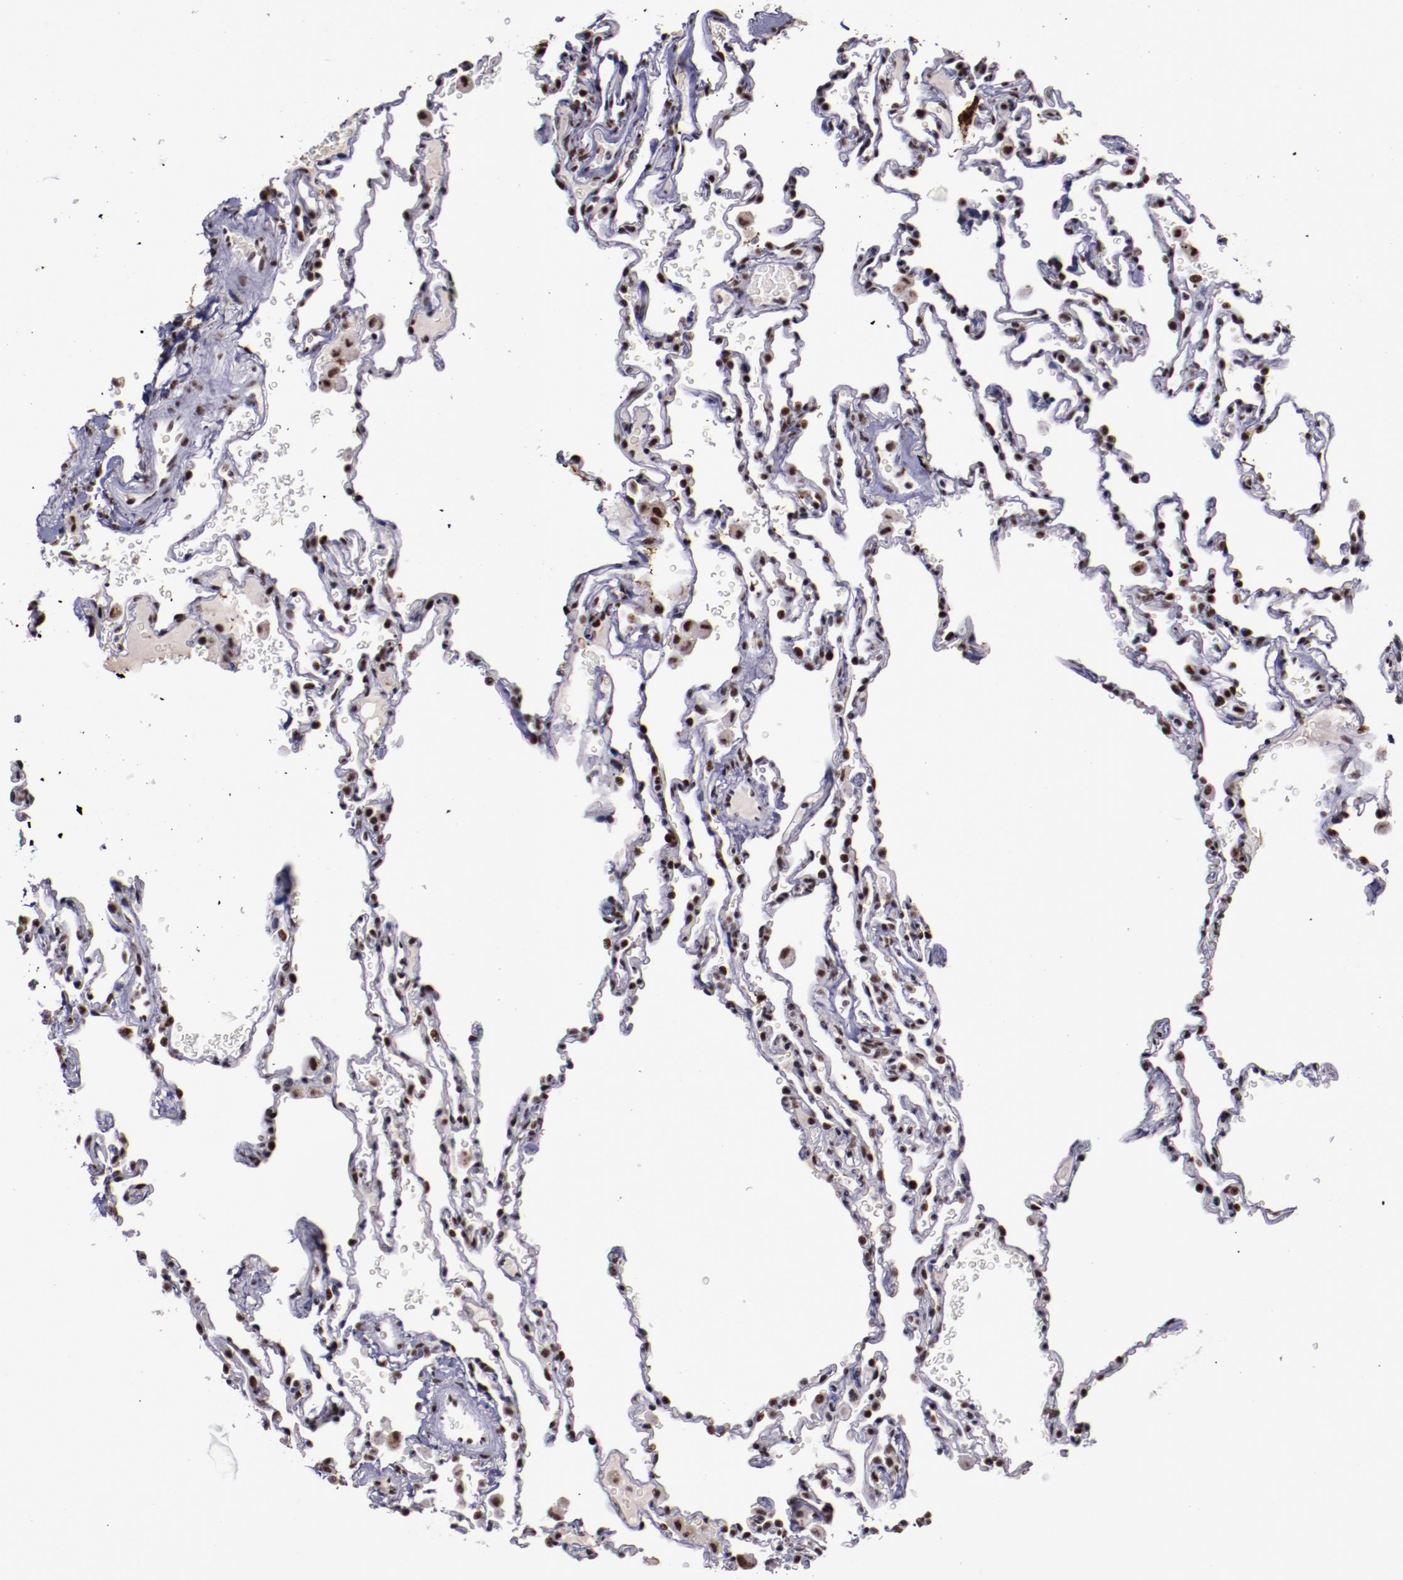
{"staining": {"intensity": "moderate", "quantity": ">75%", "location": "nuclear"}, "tissue": "lung", "cell_type": "Alveolar cells", "image_type": "normal", "snomed": [{"axis": "morphology", "description": "Normal tissue, NOS"}, {"axis": "topography", "description": "Lung"}], "caption": "Lung stained for a protein (brown) exhibits moderate nuclear positive expression in about >75% of alveolar cells.", "gene": "PPP4R3A", "patient": {"sex": "male", "age": 59}}